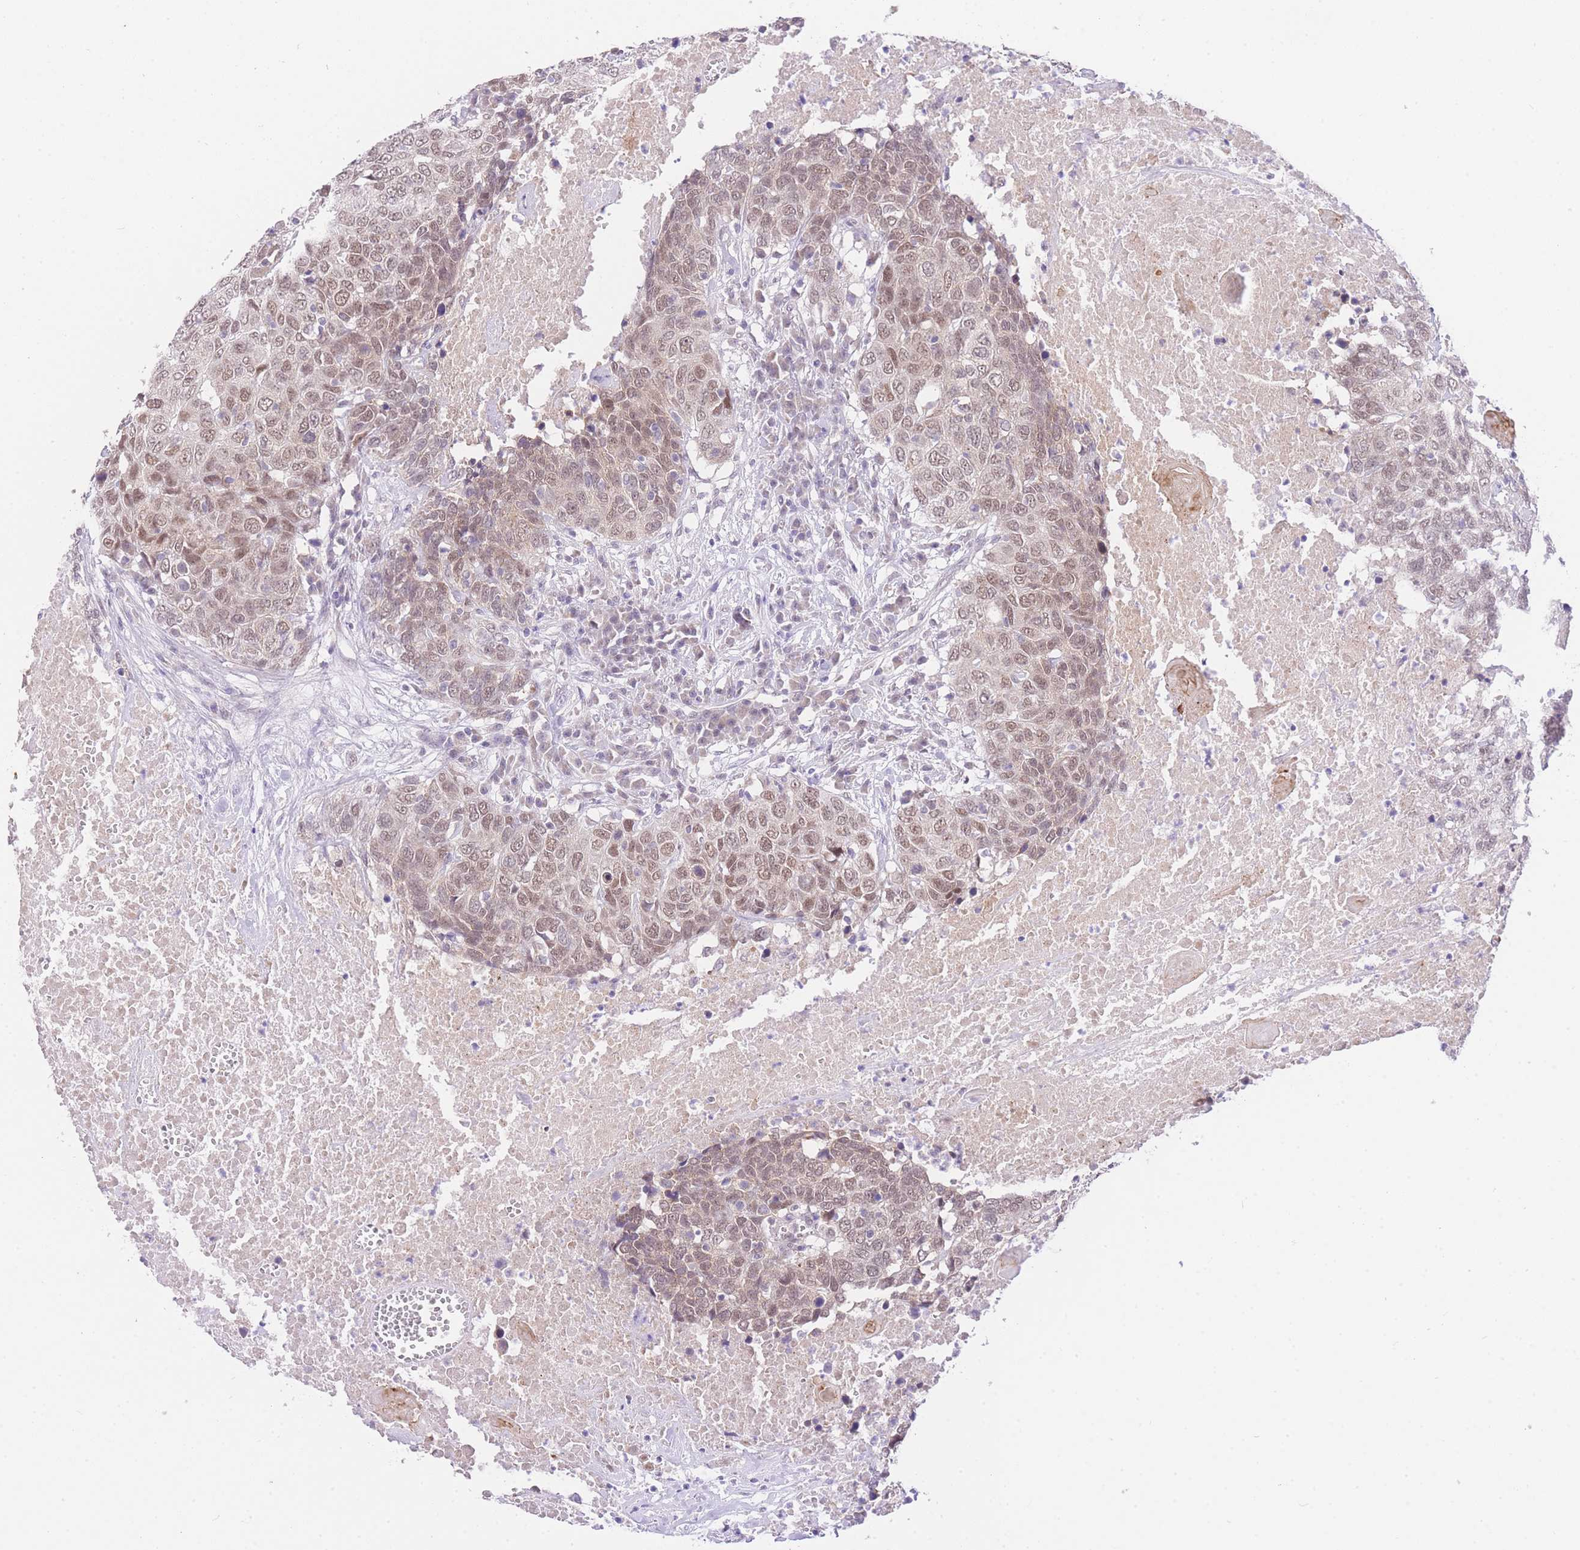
{"staining": {"intensity": "moderate", "quantity": ">75%", "location": "nuclear"}, "tissue": "head and neck cancer", "cell_type": "Tumor cells", "image_type": "cancer", "snomed": [{"axis": "morphology", "description": "Squamous cell carcinoma, NOS"}, {"axis": "topography", "description": "Head-Neck"}], "caption": "A micrograph showing moderate nuclear positivity in about >75% of tumor cells in squamous cell carcinoma (head and neck), as visualized by brown immunohistochemical staining.", "gene": "UBXN7", "patient": {"sex": "male", "age": 66}}